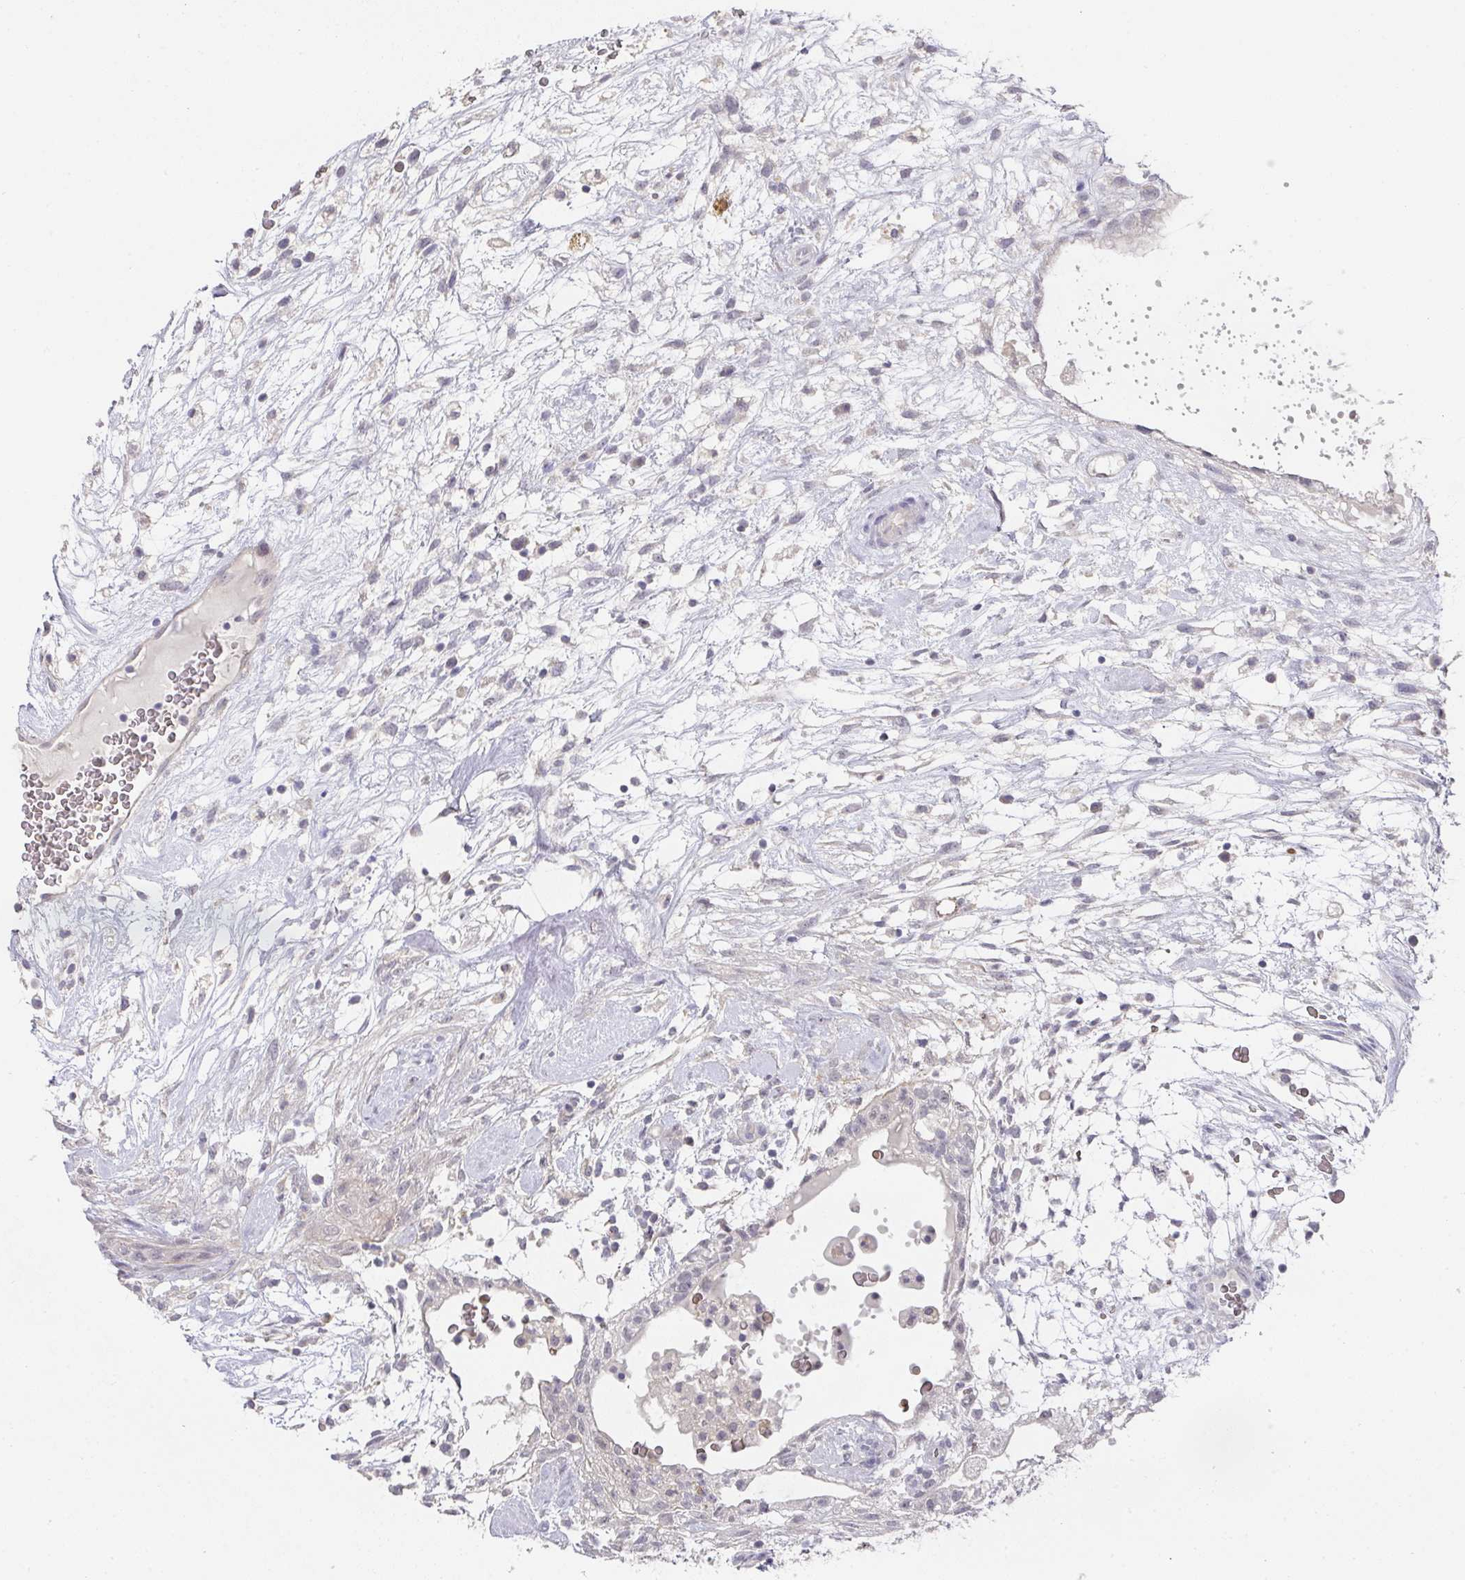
{"staining": {"intensity": "negative", "quantity": "none", "location": "none"}, "tissue": "testis cancer", "cell_type": "Tumor cells", "image_type": "cancer", "snomed": [{"axis": "morphology", "description": "Carcinoma, Embryonal, NOS"}, {"axis": "topography", "description": "Testis"}], "caption": "IHC photomicrograph of human embryonal carcinoma (testis) stained for a protein (brown), which reveals no staining in tumor cells.", "gene": "FOXN4", "patient": {"sex": "male", "age": 32}}